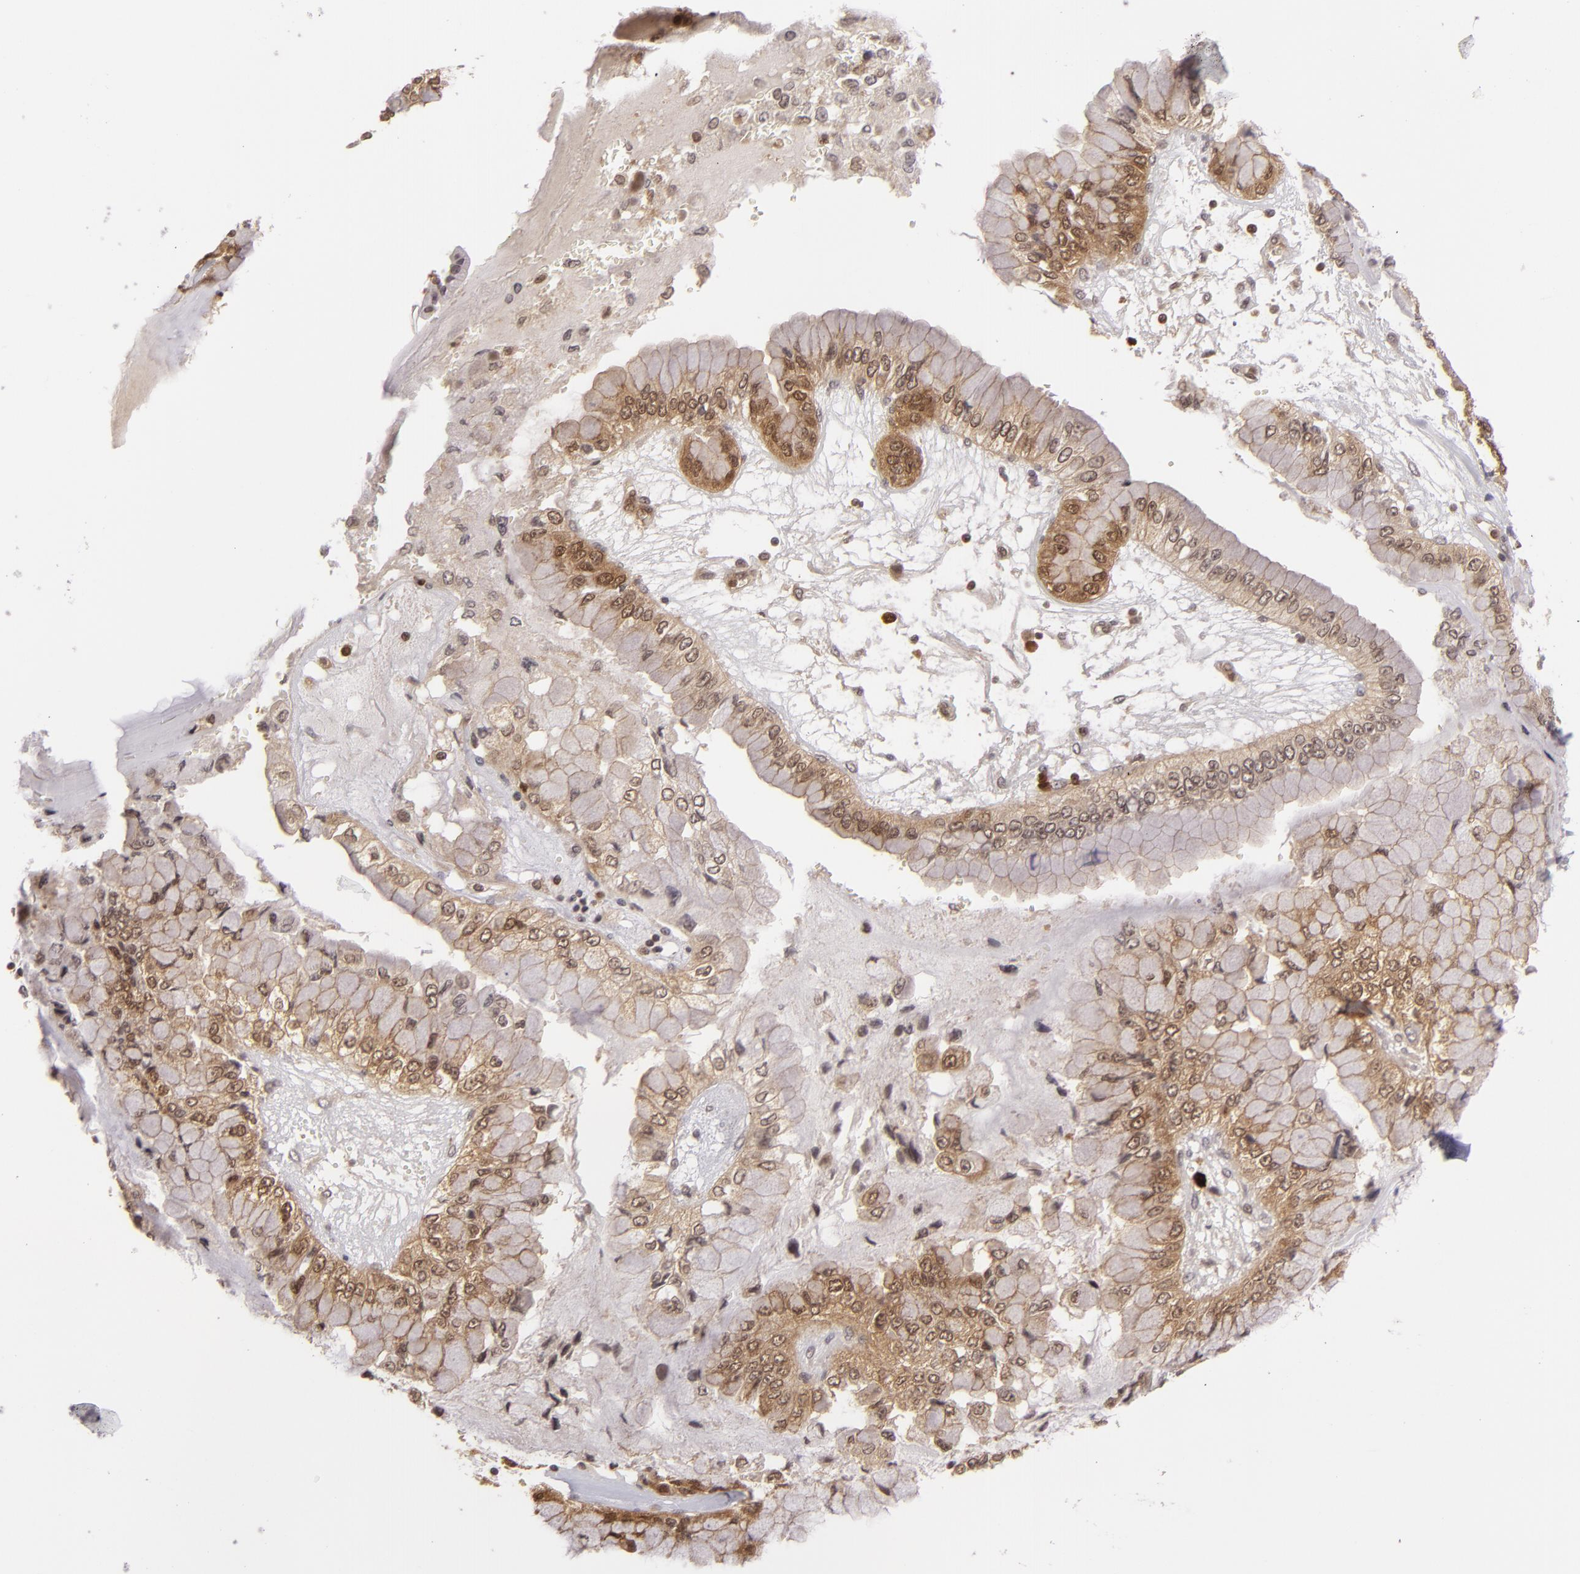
{"staining": {"intensity": "weak", "quantity": "25%-75%", "location": "cytoplasmic/membranous"}, "tissue": "liver cancer", "cell_type": "Tumor cells", "image_type": "cancer", "snomed": [{"axis": "morphology", "description": "Cholangiocarcinoma"}, {"axis": "topography", "description": "Liver"}], "caption": "A low amount of weak cytoplasmic/membranous staining is present in approximately 25%-75% of tumor cells in liver cholangiocarcinoma tissue.", "gene": "ZBTB33", "patient": {"sex": "female", "age": 79}}